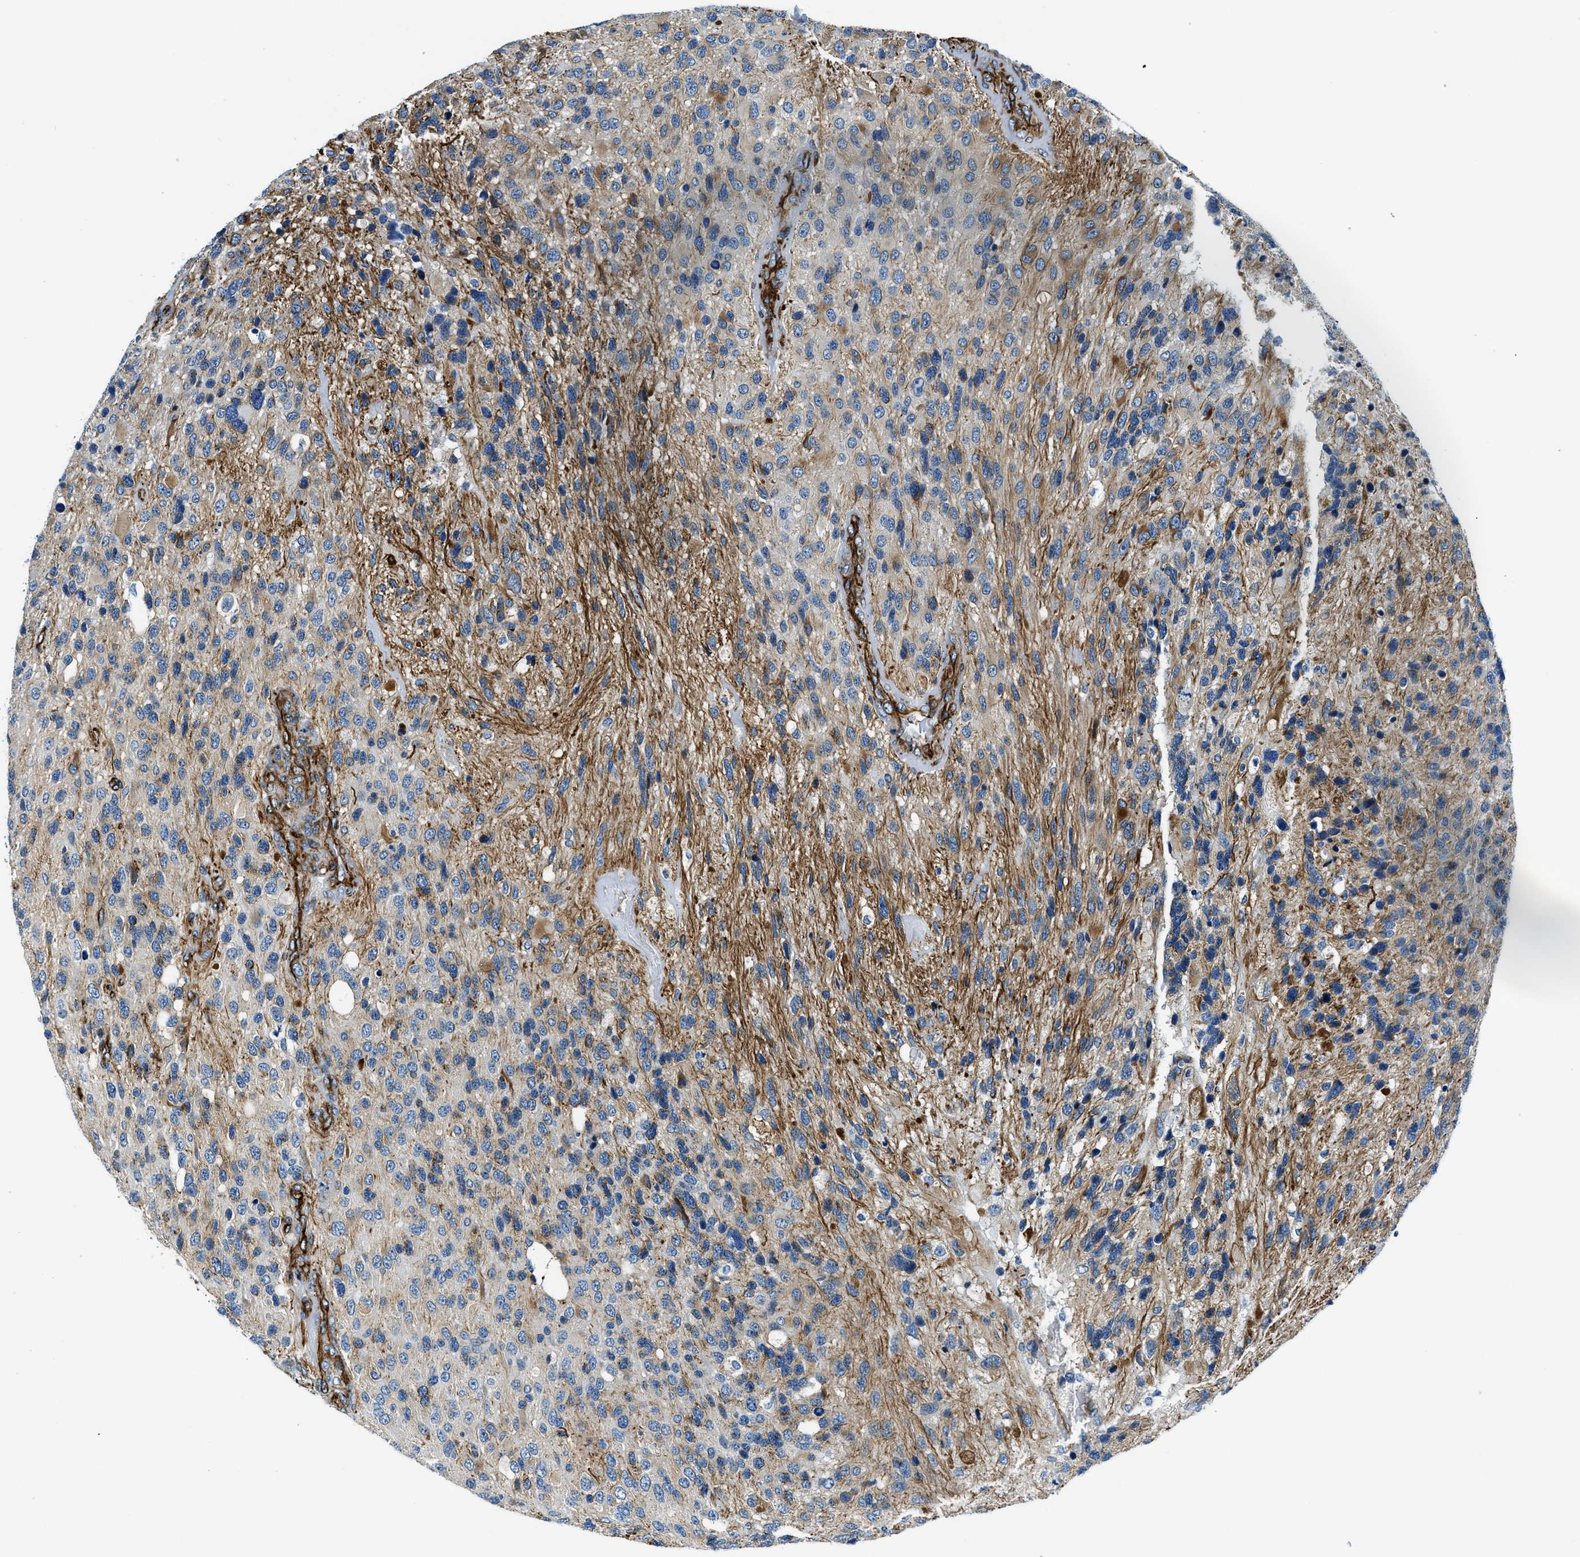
{"staining": {"intensity": "moderate", "quantity": "<25%", "location": "cytoplasmic/membranous"}, "tissue": "glioma", "cell_type": "Tumor cells", "image_type": "cancer", "snomed": [{"axis": "morphology", "description": "Glioma, malignant, High grade"}, {"axis": "topography", "description": "Brain"}], "caption": "Protein staining of glioma tissue reveals moderate cytoplasmic/membranous expression in approximately <25% of tumor cells.", "gene": "GNS", "patient": {"sex": "female", "age": 58}}